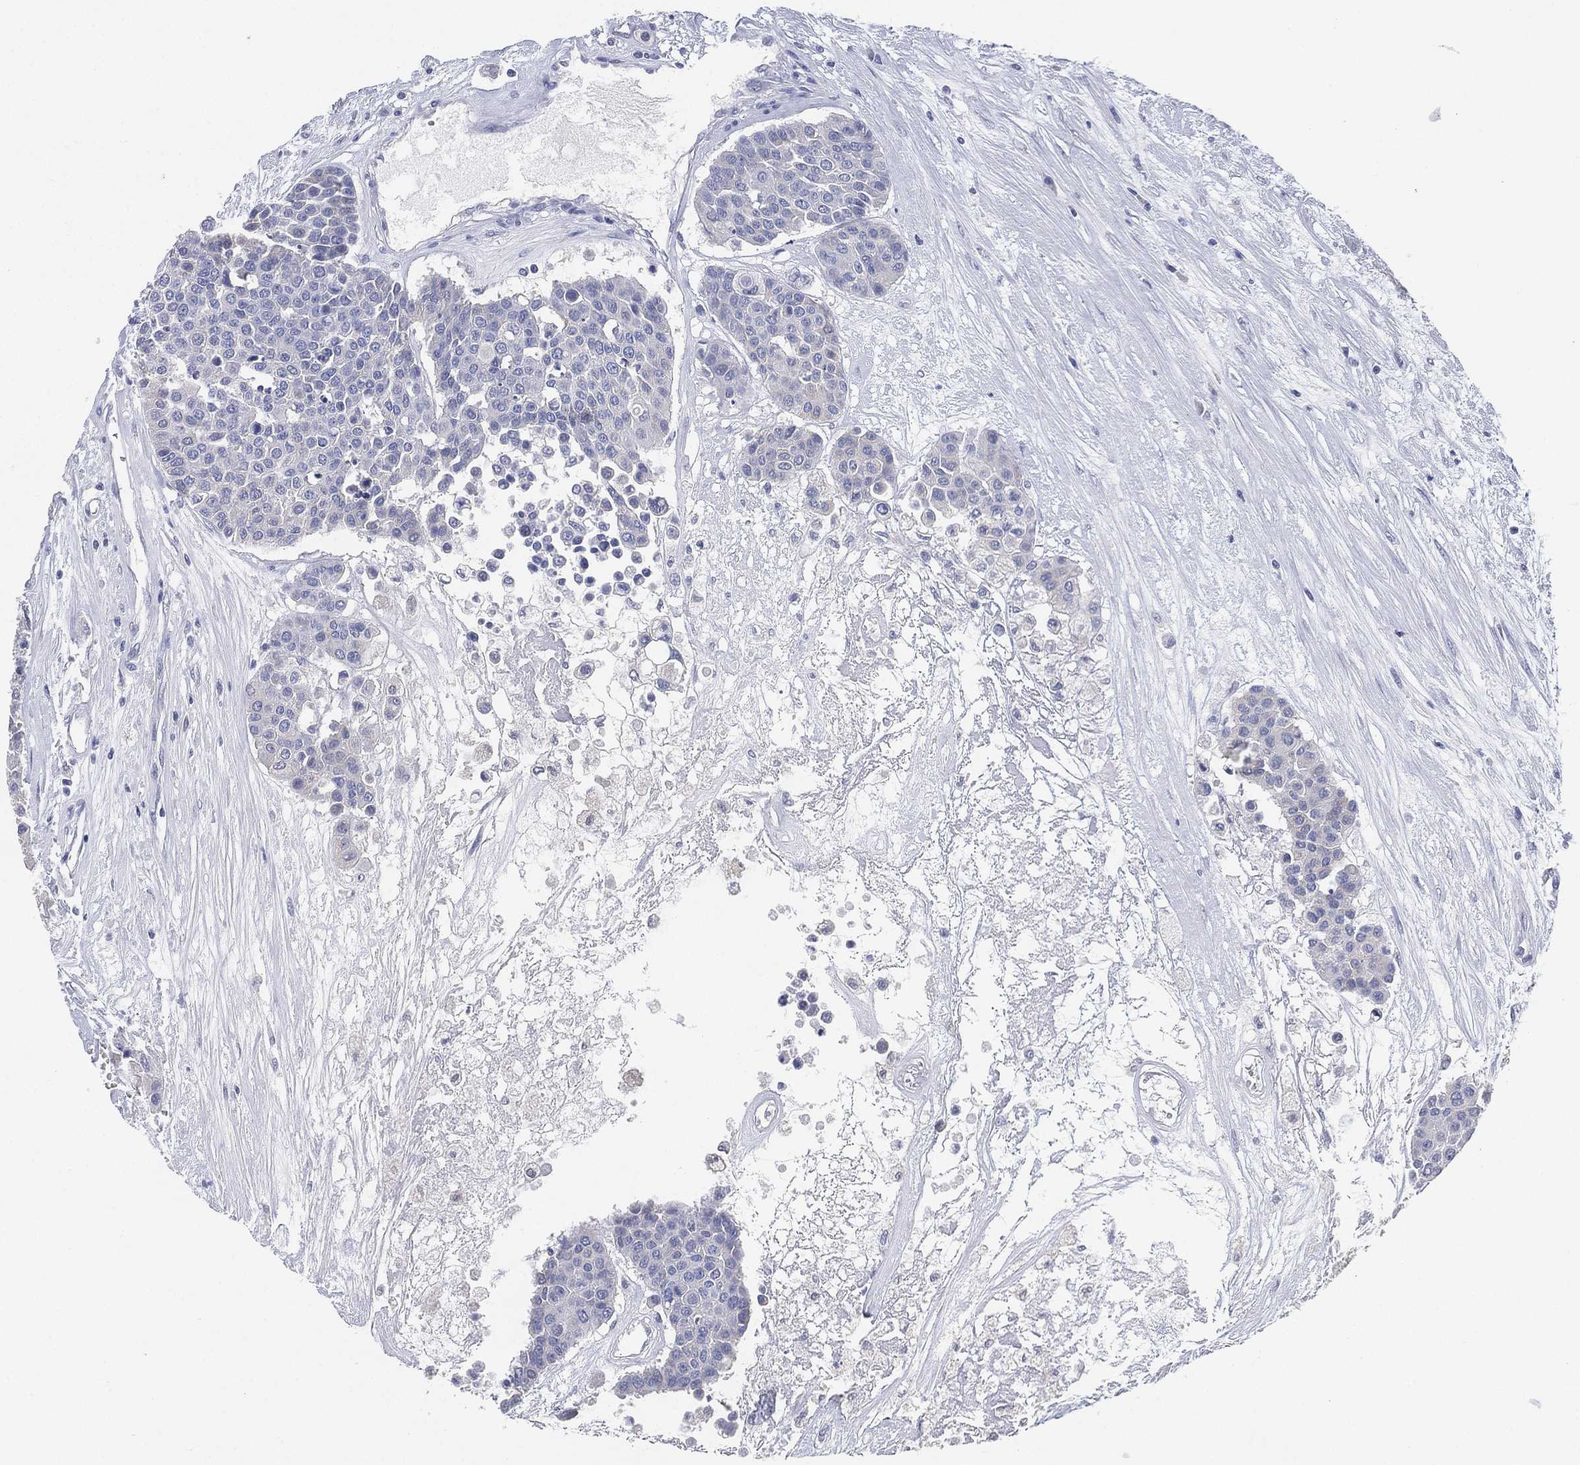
{"staining": {"intensity": "negative", "quantity": "none", "location": "none"}, "tissue": "carcinoid", "cell_type": "Tumor cells", "image_type": "cancer", "snomed": [{"axis": "morphology", "description": "Carcinoid, malignant, NOS"}, {"axis": "topography", "description": "Colon"}], "caption": "The micrograph exhibits no staining of tumor cells in carcinoid. (IHC, brightfield microscopy, high magnification).", "gene": "IYD", "patient": {"sex": "male", "age": 81}}